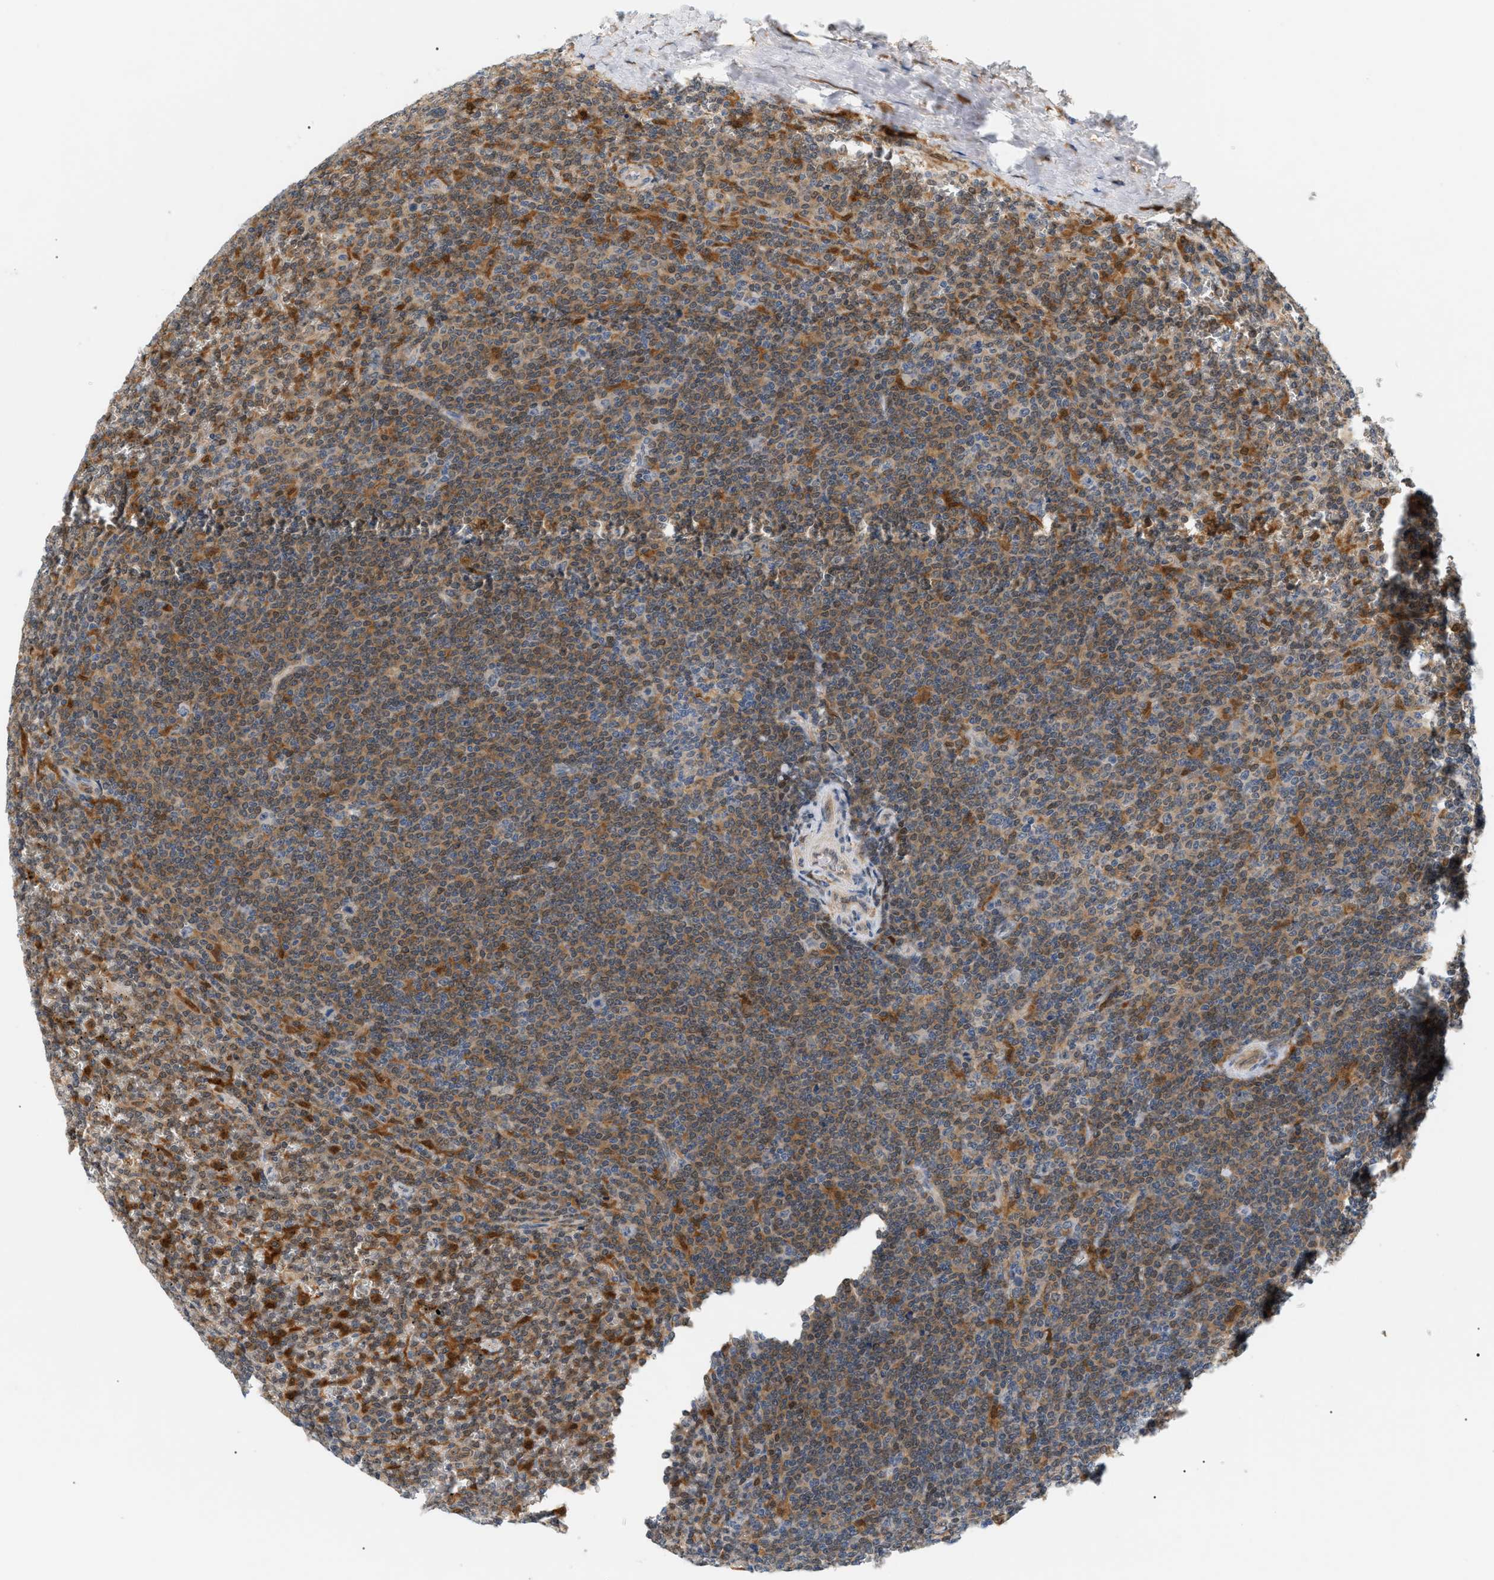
{"staining": {"intensity": "moderate", "quantity": "25%-75%", "location": "cytoplasmic/membranous"}, "tissue": "lymphoma", "cell_type": "Tumor cells", "image_type": "cancer", "snomed": [{"axis": "morphology", "description": "Malignant lymphoma, non-Hodgkin's type, Low grade"}, {"axis": "topography", "description": "Spleen"}], "caption": "Immunohistochemical staining of human lymphoma displays medium levels of moderate cytoplasmic/membranous protein expression in about 25%-75% of tumor cells. Nuclei are stained in blue.", "gene": "PYCARD", "patient": {"sex": "female", "age": 19}}